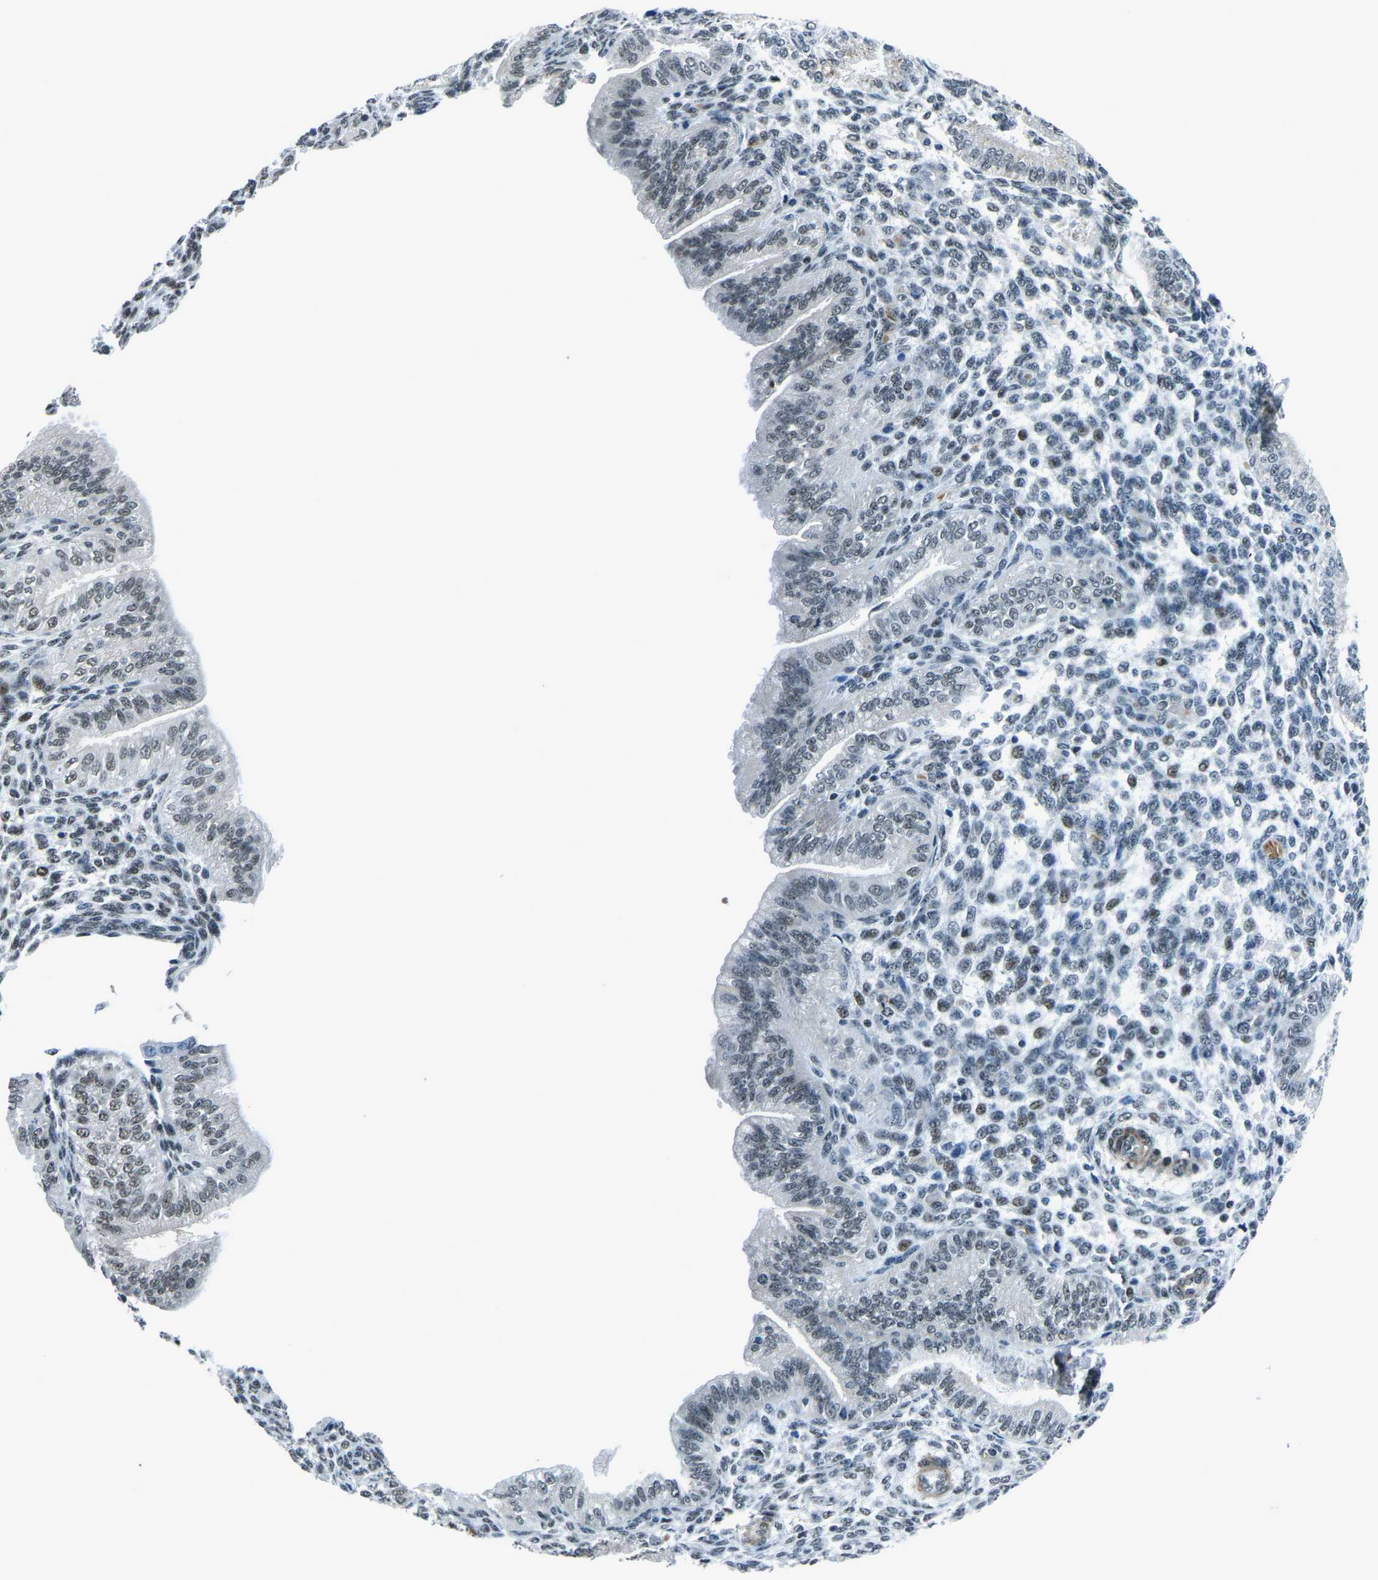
{"staining": {"intensity": "weak", "quantity": "25%-75%", "location": "nuclear"}, "tissue": "endometrium", "cell_type": "Cells in endometrial stroma", "image_type": "normal", "snomed": [{"axis": "morphology", "description": "Normal tissue, NOS"}, {"axis": "topography", "description": "Endometrium"}], "caption": "This histopathology image shows immunohistochemistry (IHC) staining of unremarkable human endometrium, with low weak nuclear positivity in approximately 25%-75% of cells in endometrial stroma.", "gene": "PRCC", "patient": {"sex": "female", "age": 39}}